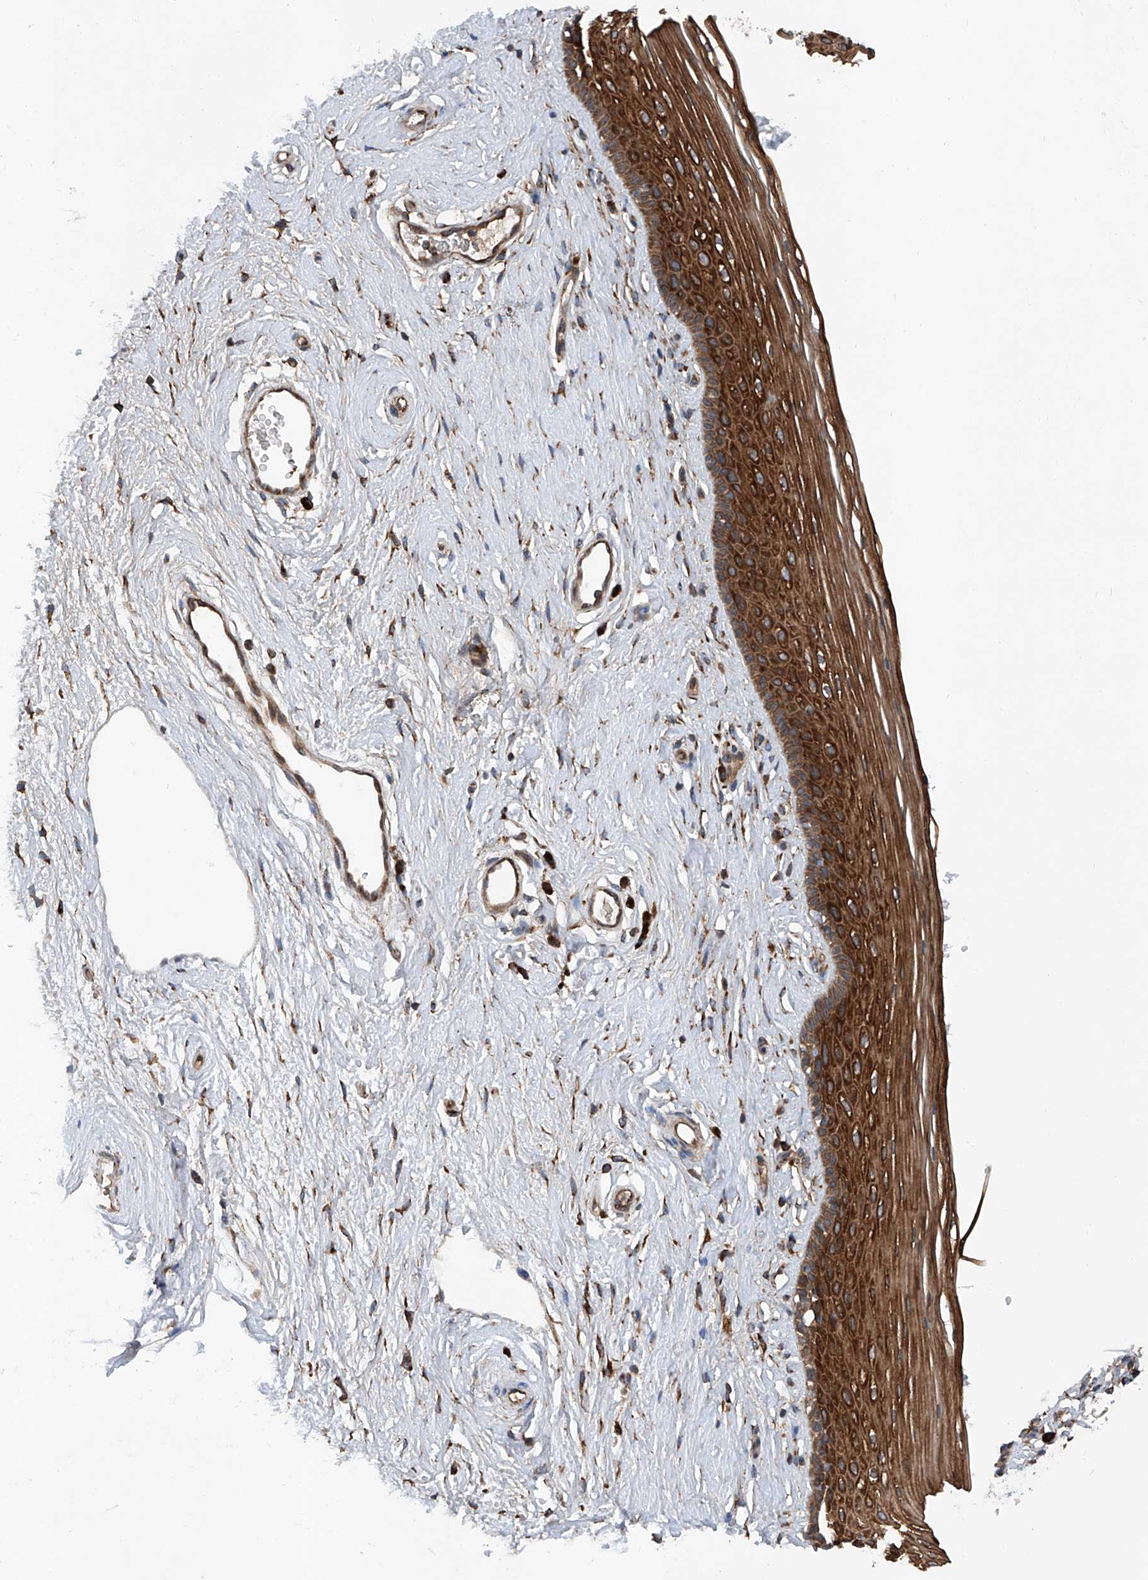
{"staining": {"intensity": "strong", "quantity": ">75%", "location": "cytoplasmic/membranous"}, "tissue": "vagina", "cell_type": "Squamous epithelial cells", "image_type": "normal", "snomed": [{"axis": "morphology", "description": "Normal tissue, NOS"}, {"axis": "topography", "description": "Vagina"}], "caption": "Immunohistochemistry (IHC) micrograph of normal vagina: vagina stained using IHC displays high levels of strong protein expression localized specifically in the cytoplasmic/membranous of squamous epithelial cells, appearing as a cytoplasmic/membranous brown color.", "gene": "ASCC3", "patient": {"sex": "female", "age": 46}}